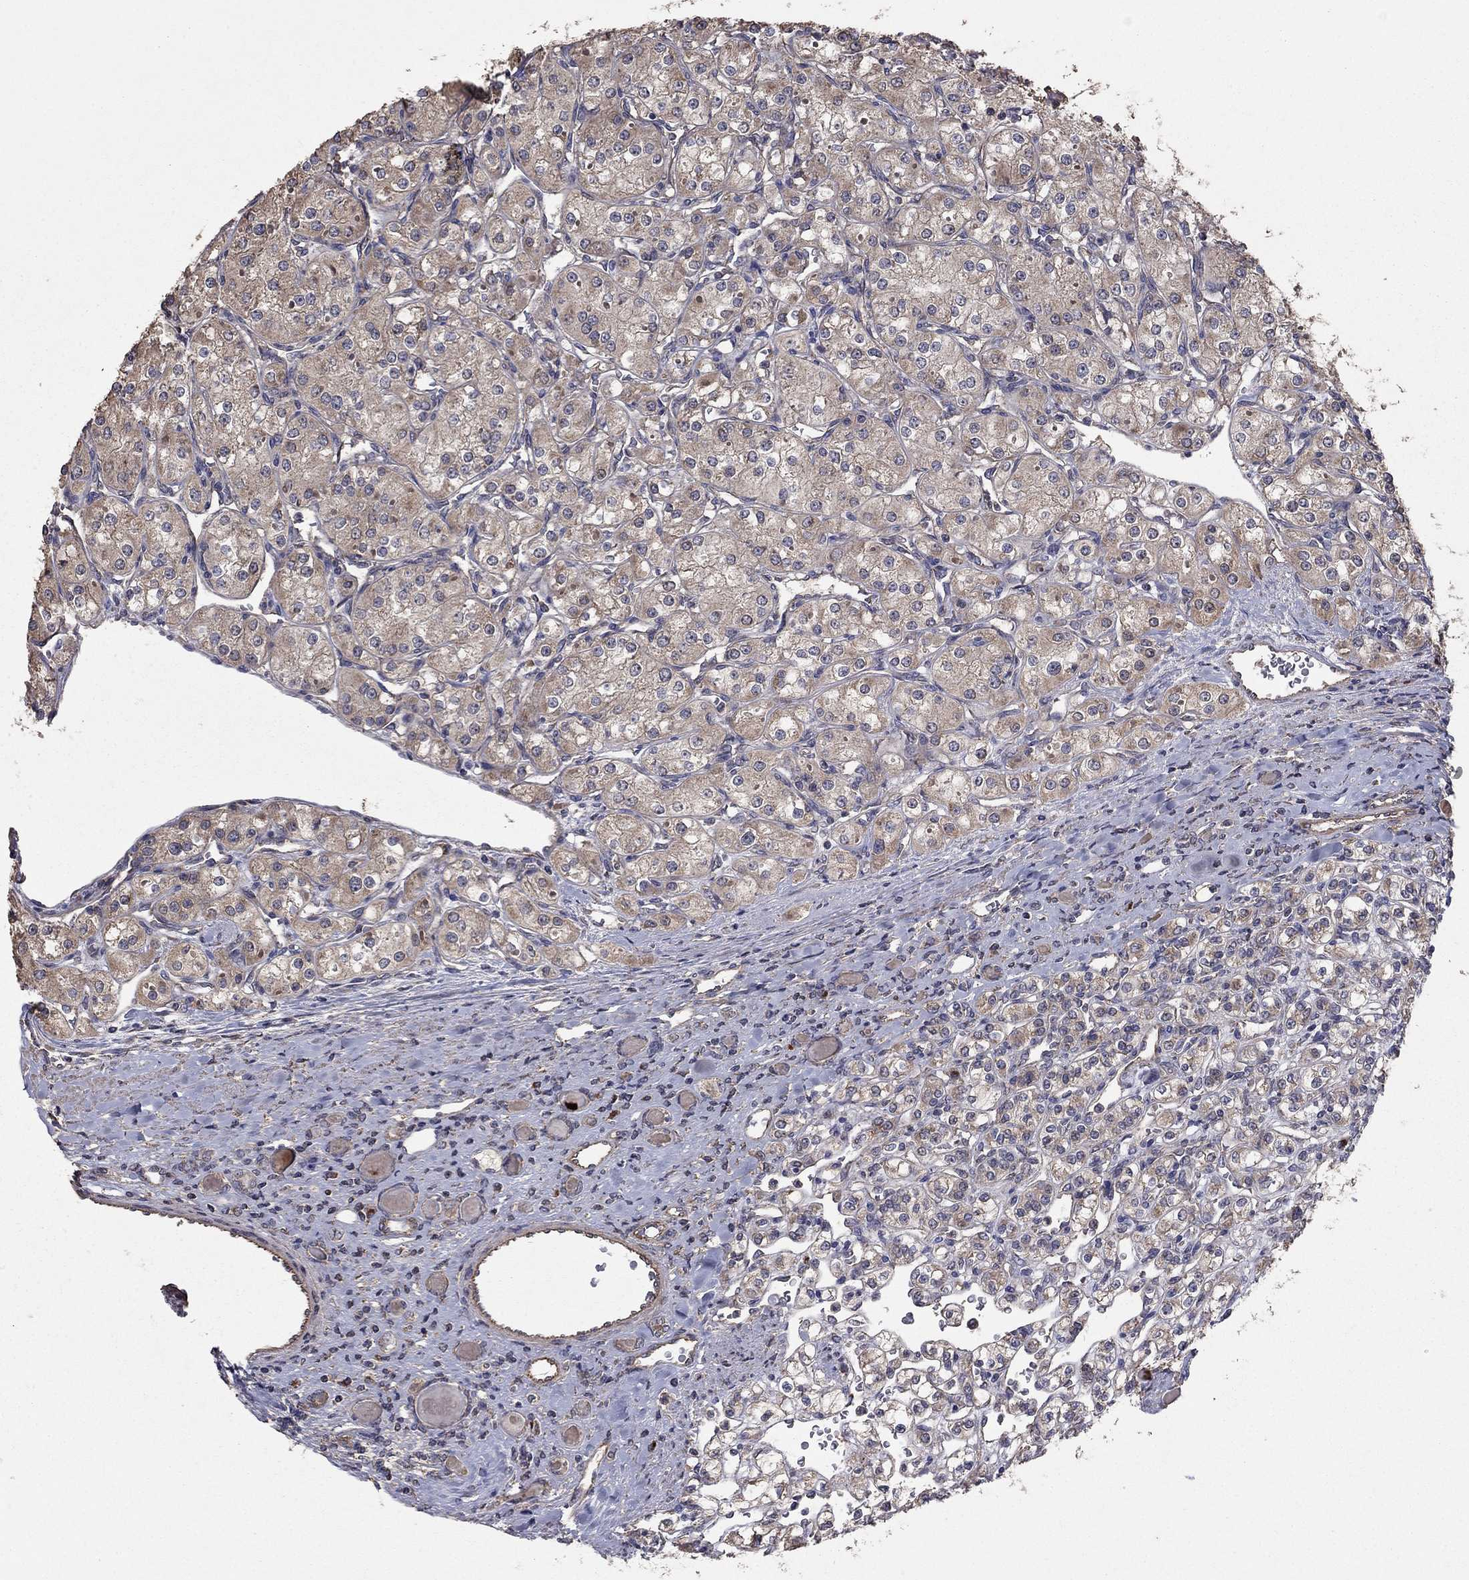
{"staining": {"intensity": "weak", "quantity": "25%-75%", "location": "cytoplasmic/membranous"}, "tissue": "renal cancer", "cell_type": "Tumor cells", "image_type": "cancer", "snomed": [{"axis": "morphology", "description": "Adenocarcinoma, NOS"}, {"axis": "topography", "description": "Kidney"}], "caption": "This is a photomicrograph of immunohistochemistry (IHC) staining of adenocarcinoma (renal), which shows weak positivity in the cytoplasmic/membranous of tumor cells.", "gene": "FLT4", "patient": {"sex": "male", "age": 77}}